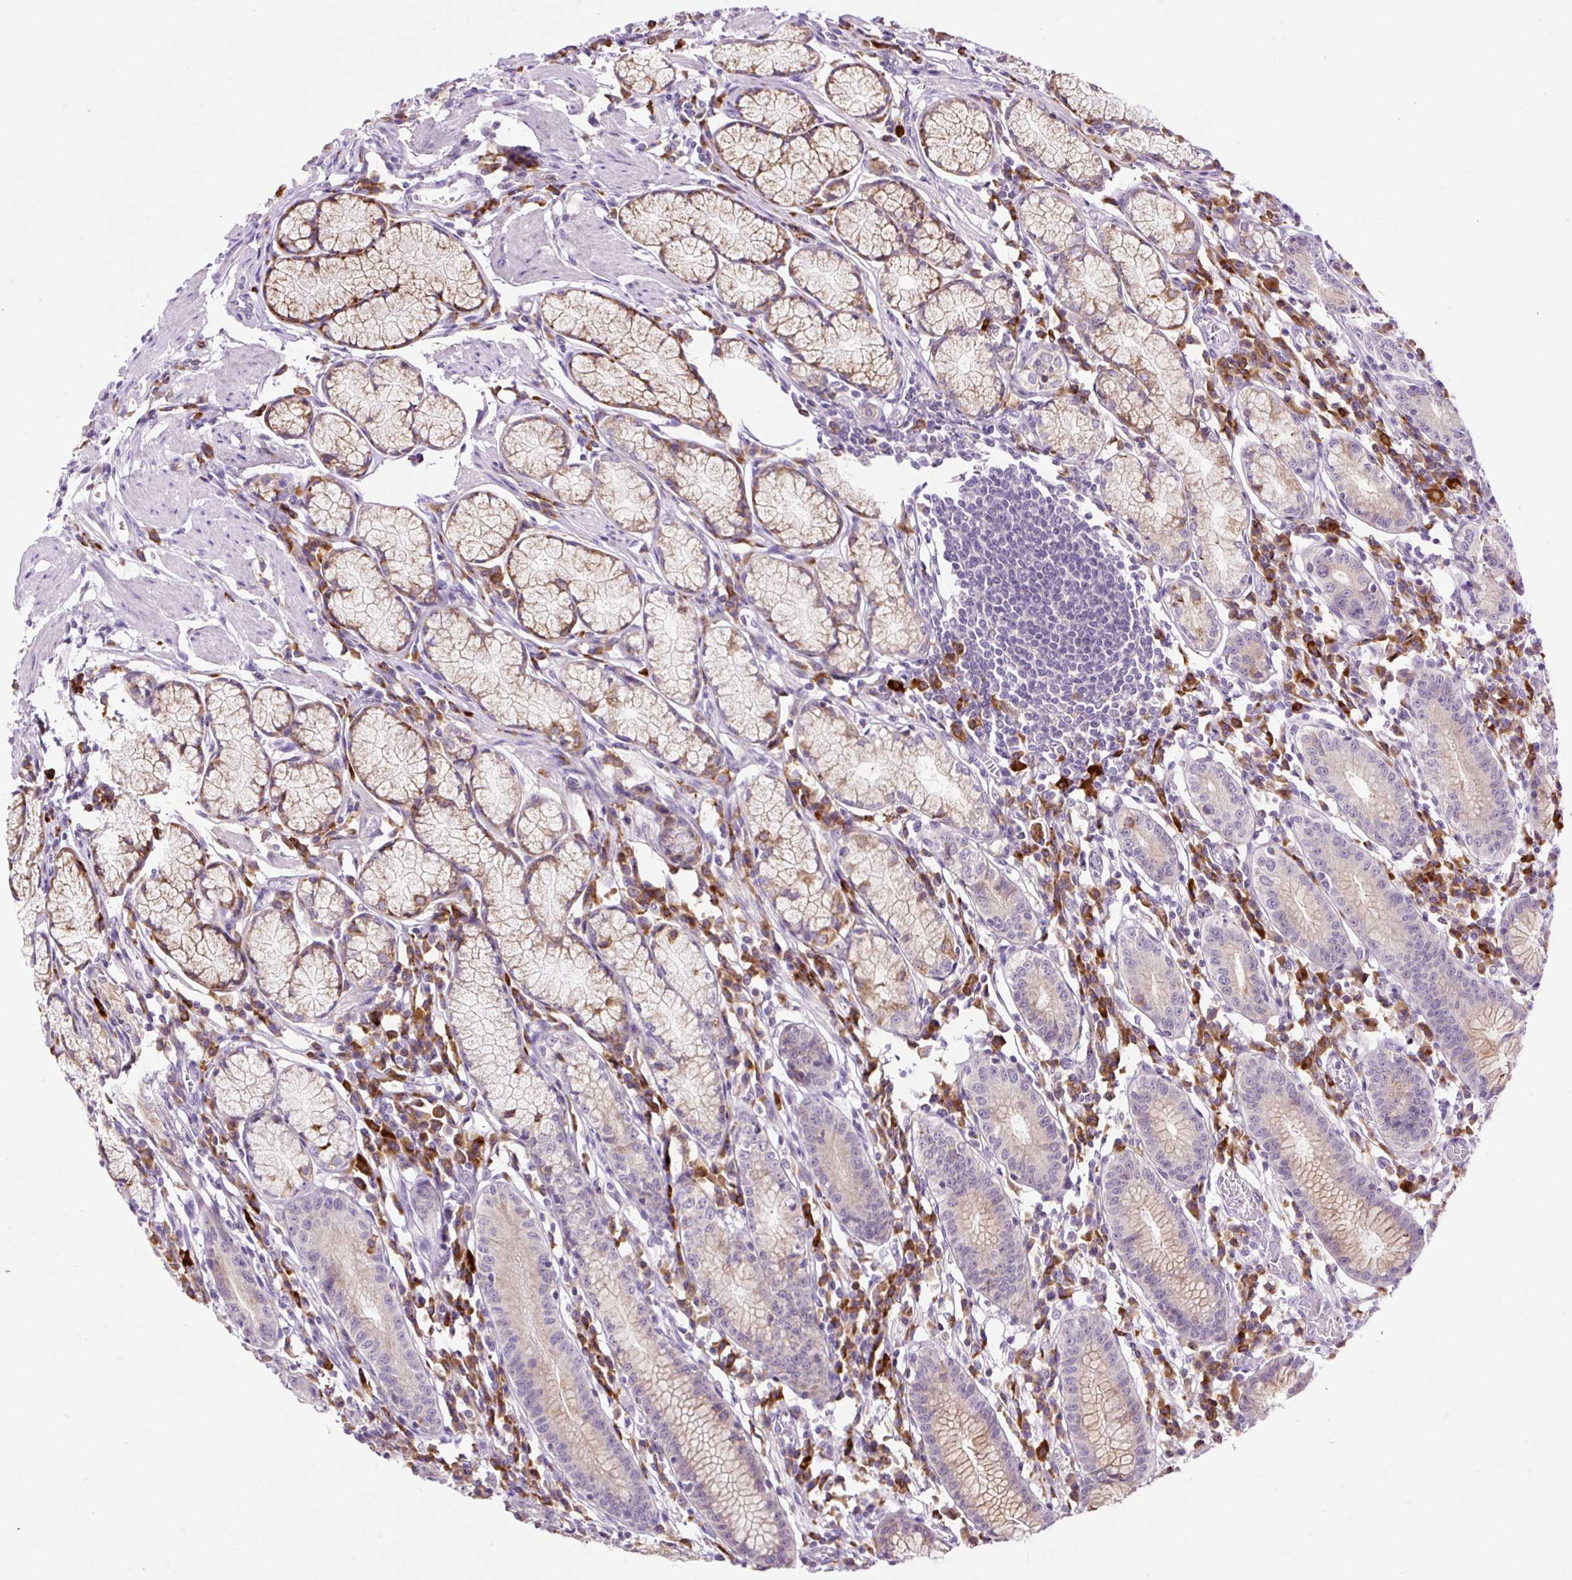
{"staining": {"intensity": "moderate", "quantity": "25%-75%", "location": "cytoplasmic/membranous"}, "tissue": "stomach", "cell_type": "Glandular cells", "image_type": "normal", "snomed": [{"axis": "morphology", "description": "Normal tissue, NOS"}, {"axis": "topography", "description": "Stomach"}], "caption": "High-power microscopy captured an immunohistochemistry (IHC) micrograph of benign stomach, revealing moderate cytoplasmic/membranous positivity in about 25%-75% of glandular cells. The staining was performed using DAB (3,3'-diaminobenzidine) to visualize the protein expression in brown, while the nuclei were stained in blue with hematoxylin (Magnification: 20x).", "gene": "FMC1", "patient": {"sex": "male", "age": 55}}